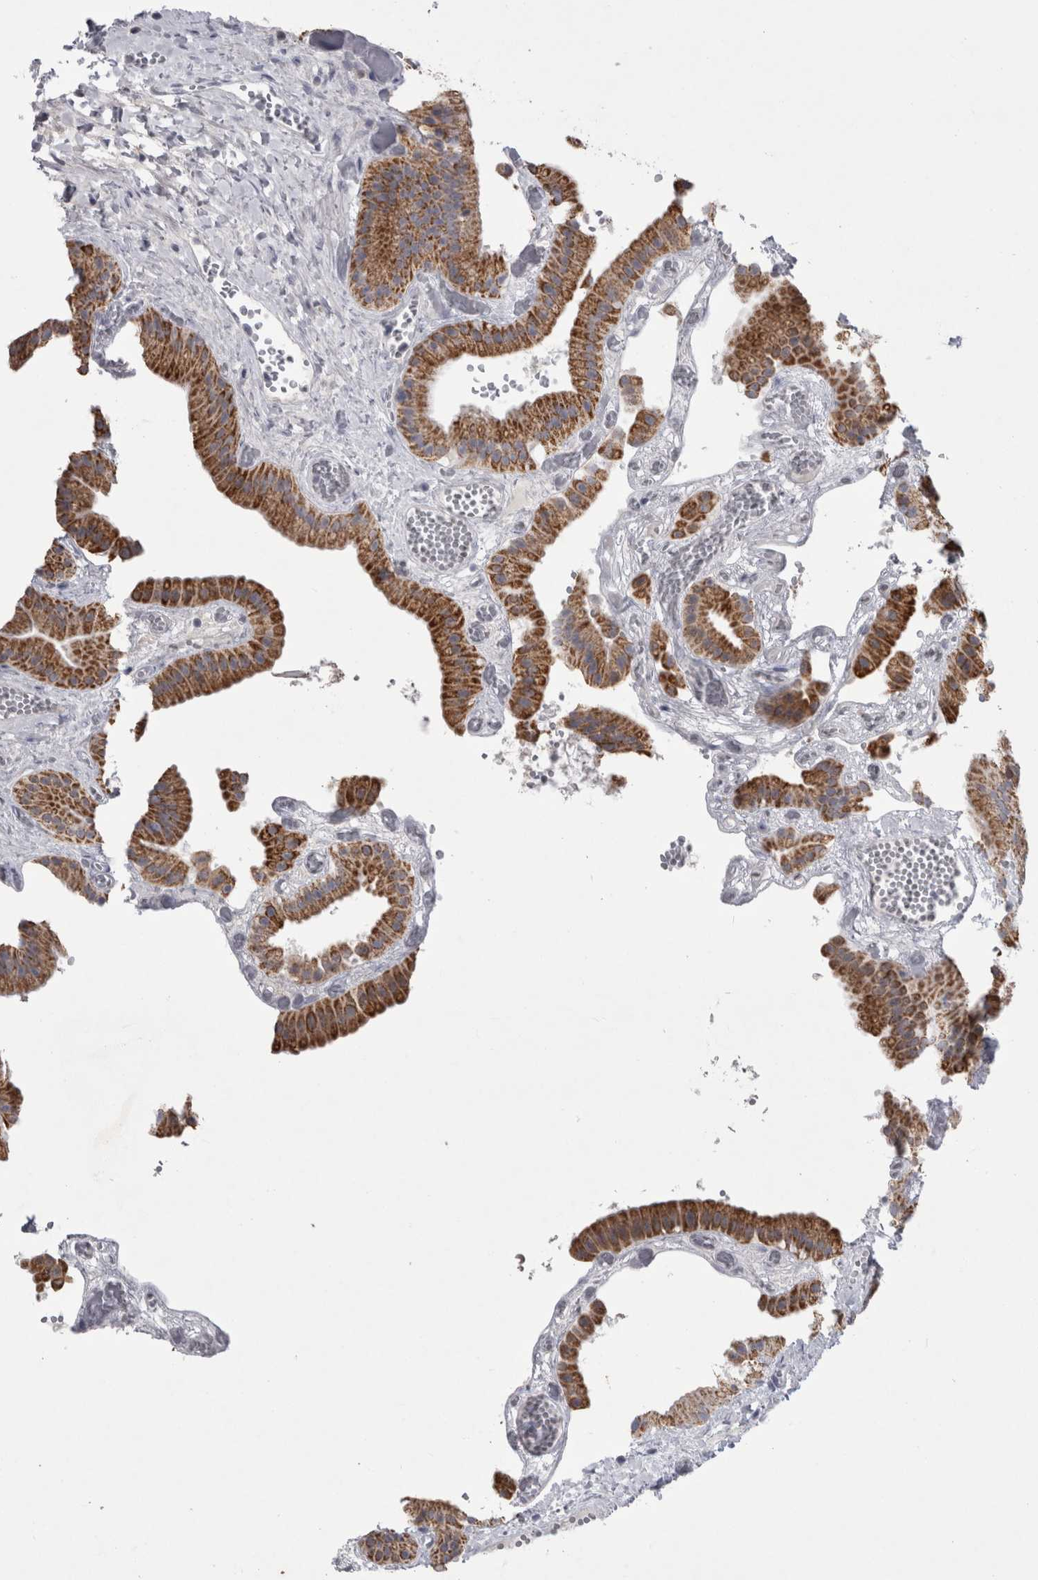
{"staining": {"intensity": "strong", "quantity": ">75%", "location": "cytoplasmic/membranous"}, "tissue": "gallbladder", "cell_type": "Glandular cells", "image_type": "normal", "snomed": [{"axis": "morphology", "description": "Normal tissue, NOS"}, {"axis": "topography", "description": "Gallbladder"}], "caption": "A histopathology image of gallbladder stained for a protein reveals strong cytoplasmic/membranous brown staining in glandular cells. The staining was performed using DAB (3,3'-diaminobenzidine) to visualize the protein expression in brown, while the nuclei were stained in blue with hematoxylin (Magnification: 20x).", "gene": "AGMAT", "patient": {"sex": "female", "age": 64}}